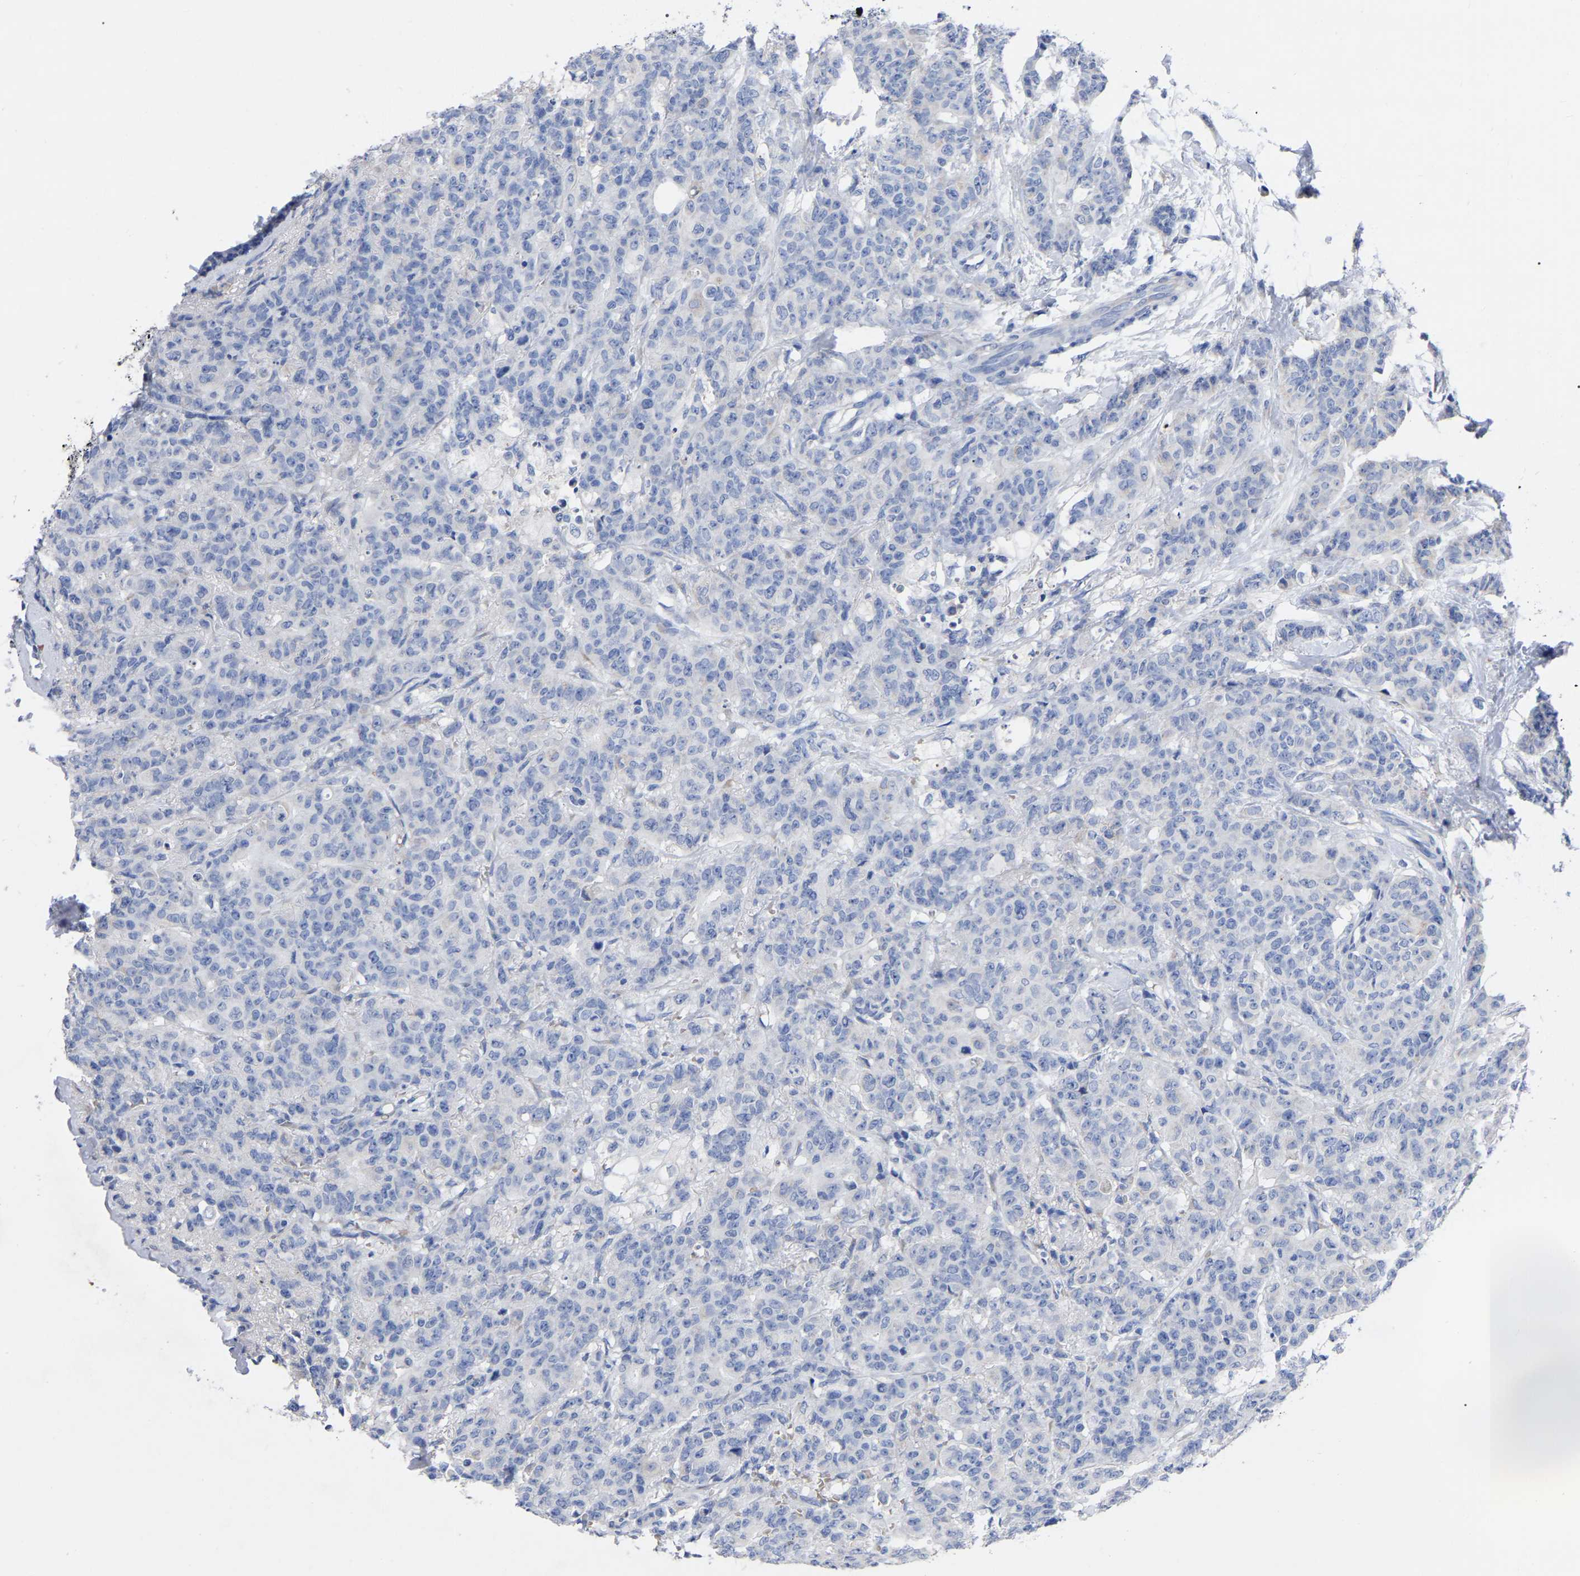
{"staining": {"intensity": "negative", "quantity": "none", "location": "none"}, "tissue": "breast cancer", "cell_type": "Tumor cells", "image_type": "cancer", "snomed": [{"axis": "morphology", "description": "Normal tissue, NOS"}, {"axis": "morphology", "description": "Duct carcinoma"}, {"axis": "topography", "description": "Breast"}], "caption": "IHC of human breast cancer (infiltrating ductal carcinoma) reveals no staining in tumor cells.", "gene": "GDF3", "patient": {"sex": "female", "age": 40}}